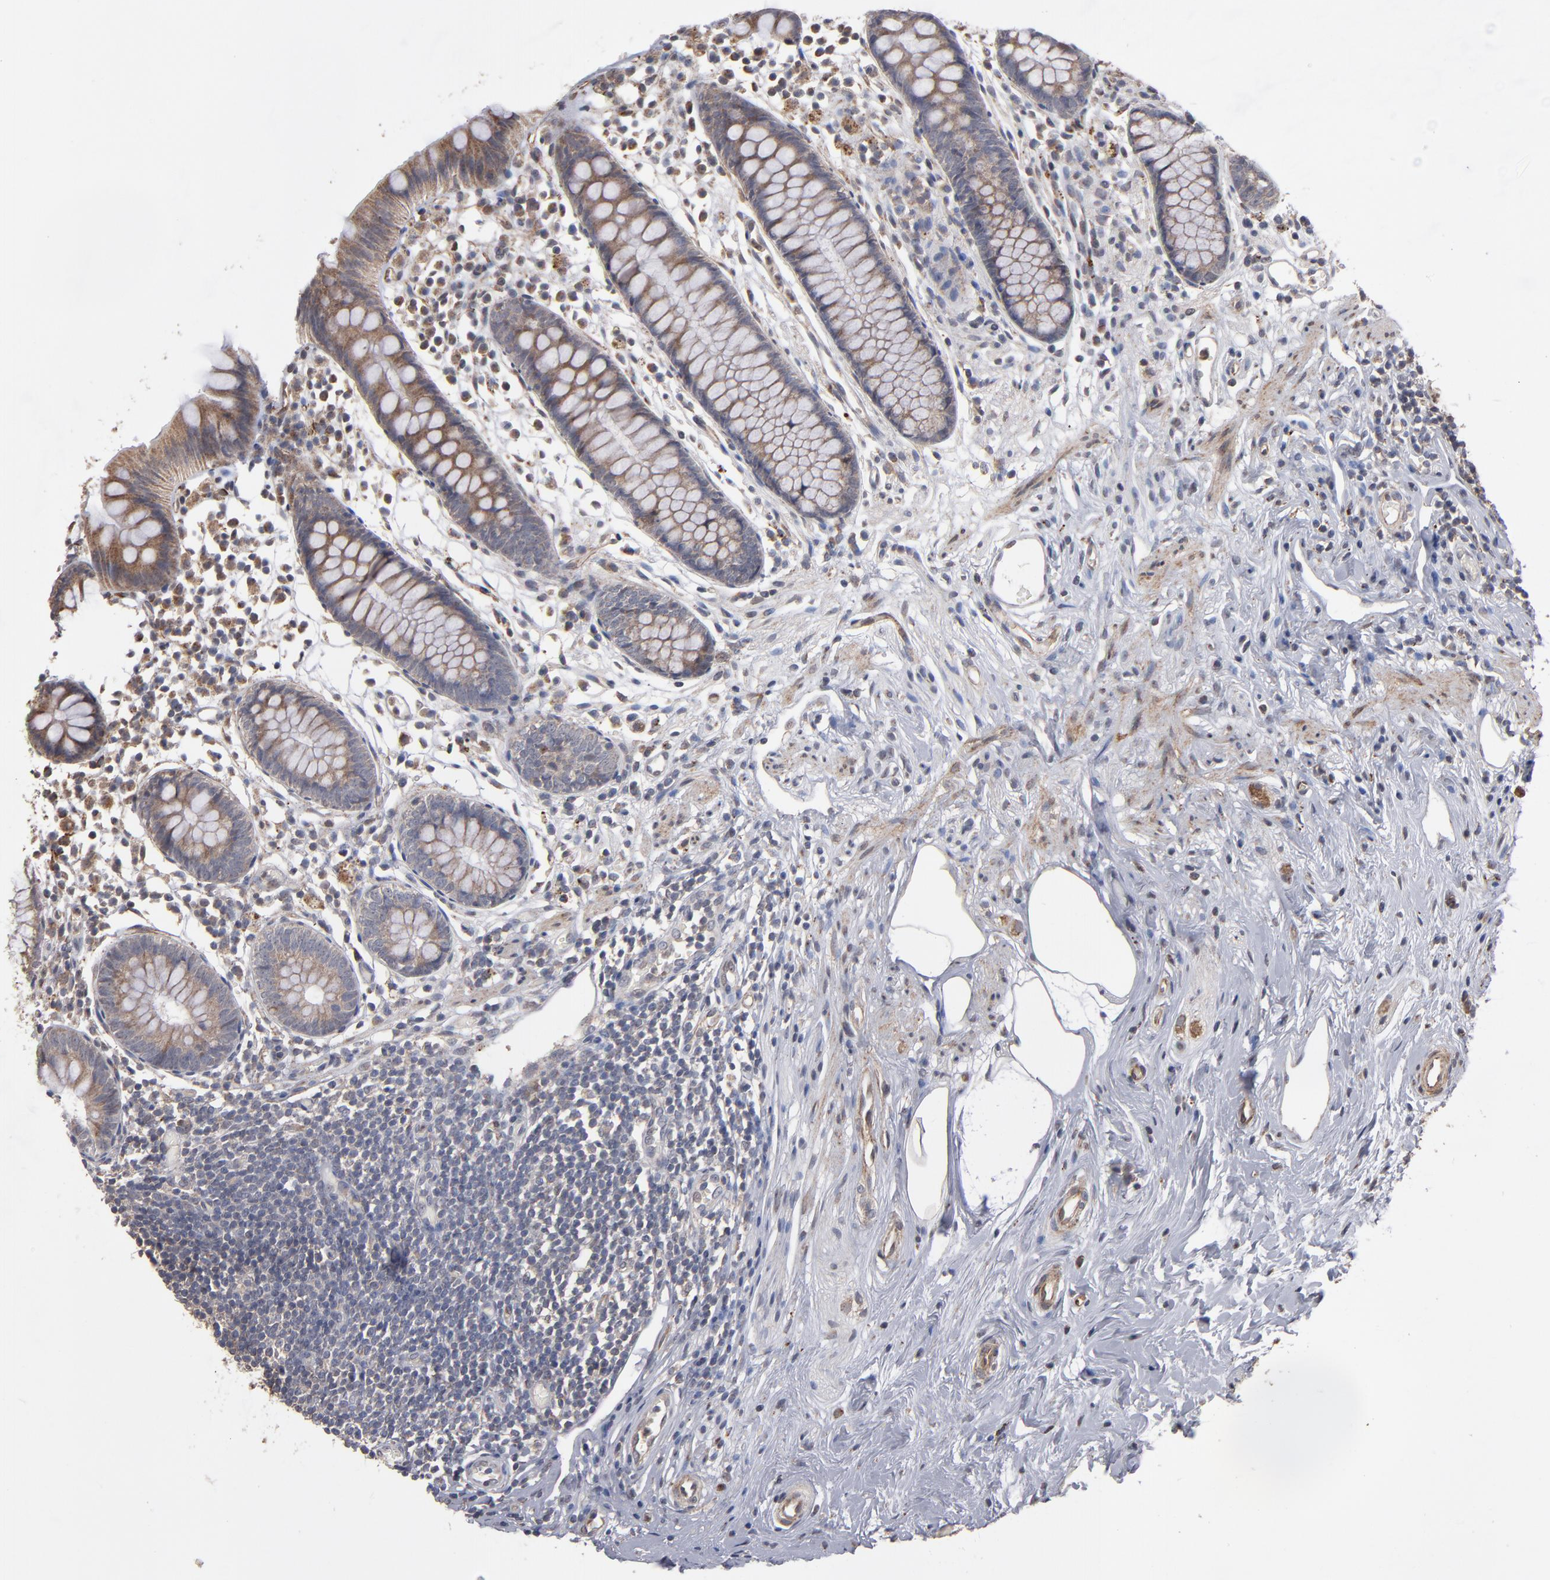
{"staining": {"intensity": "moderate", "quantity": ">75%", "location": "cytoplasmic/membranous"}, "tissue": "appendix", "cell_type": "Glandular cells", "image_type": "normal", "snomed": [{"axis": "morphology", "description": "Normal tissue, NOS"}, {"axis": "topography", "description": "Appendix"}], "caption": "The image demonstrates a brown stain indicating the presence of a protein in the cytoplasmic/membranous of glandular cells in appendix.", "gene": "MIPOL1", "patient": {"sex": "male", "age": 38}}